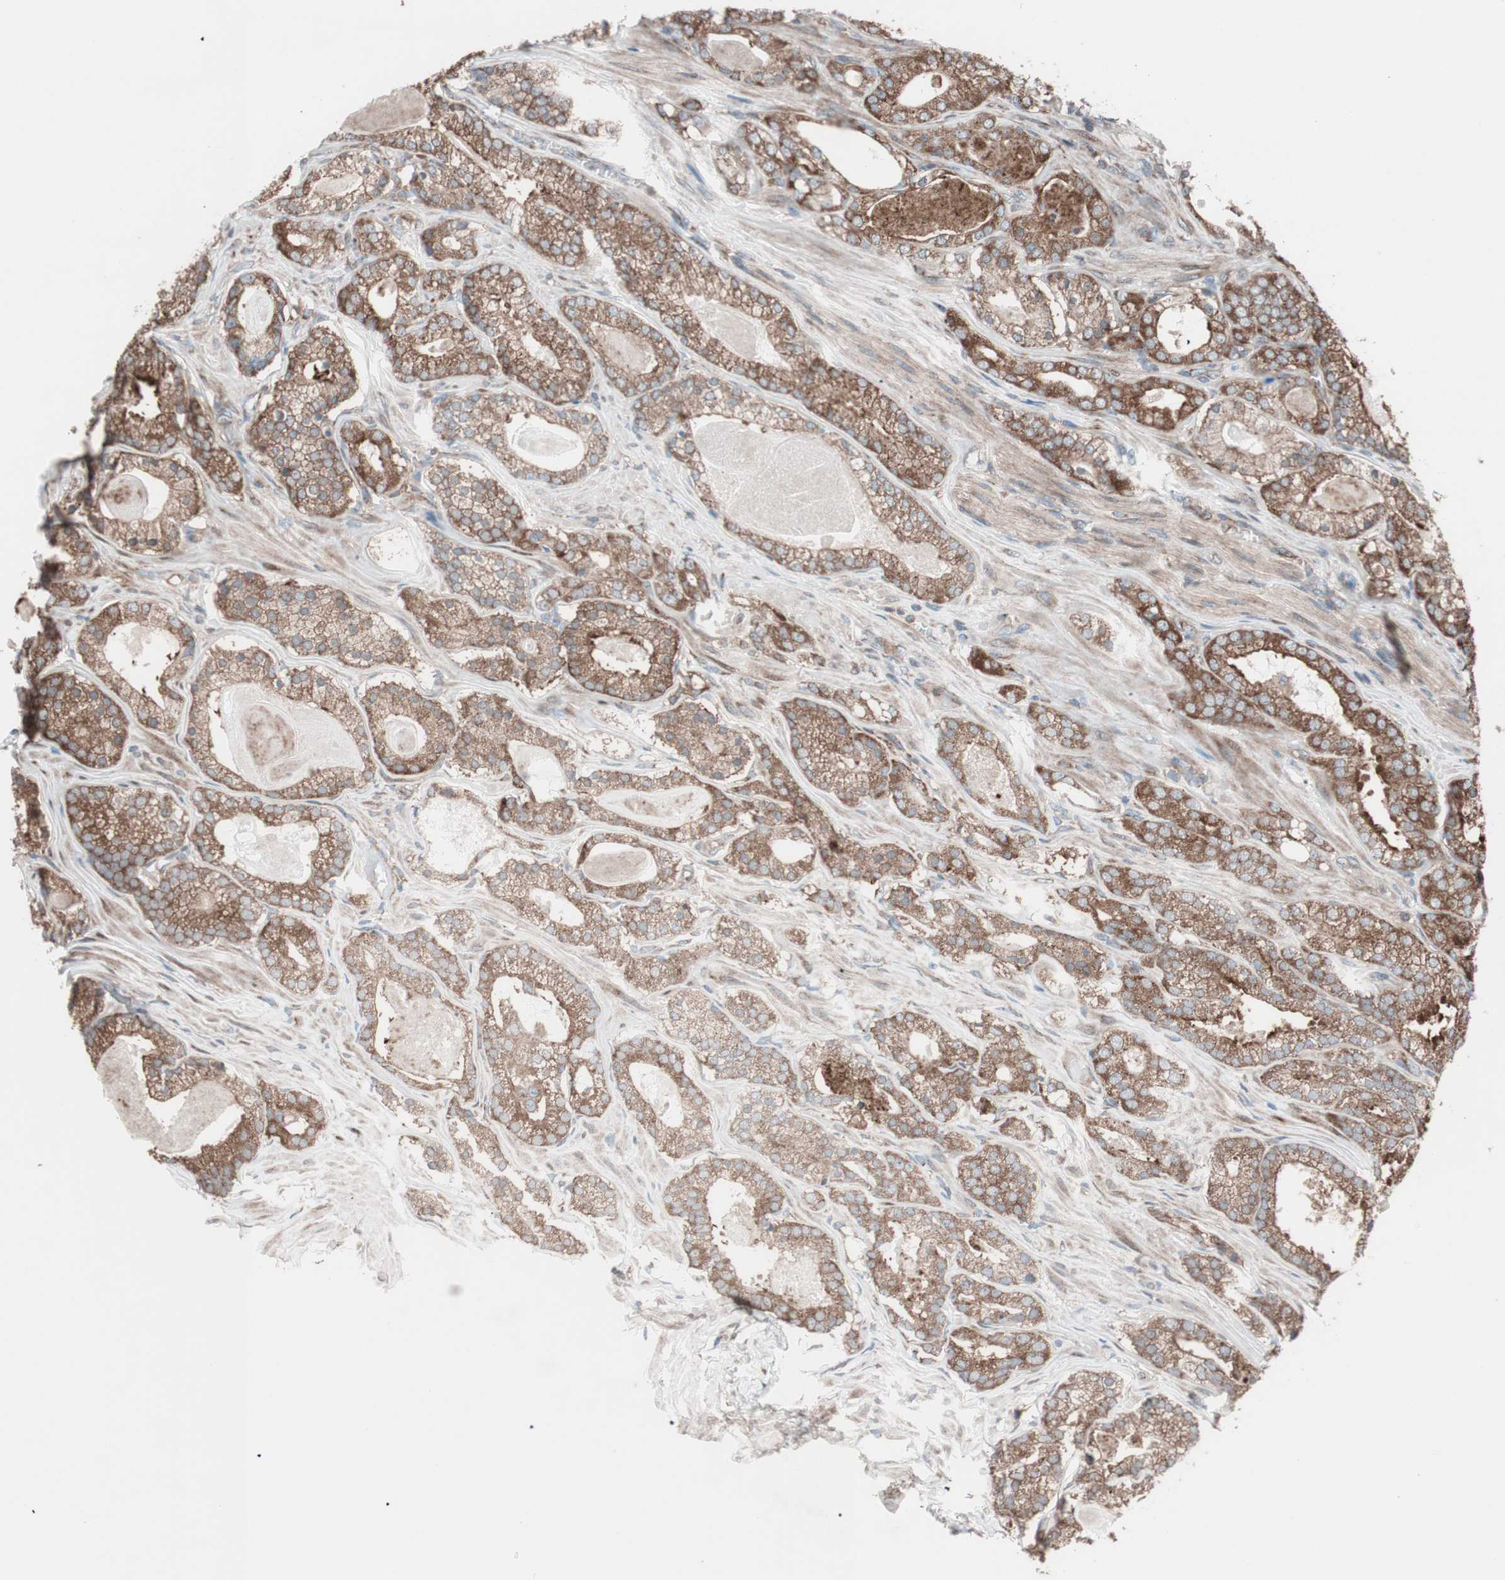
{"staining": {"intensity": "strong", "quantity": ">75%", "location": "cytoplasmic/membranous"}, "tissue": "prostate cancer", "cell_type": "Tumor cells", "image_type": "cancer", "snomed": [{"axis": "morphology", "description": "Adenocarcinoma, Low grade"}, {"axis": "topography", "description": "Prostate"}], "caption": "Immunohistochemical staining of human prostate low-grade adenocarcinoma displays strong cytoplasmic/membranous protein positivity in about >75% of tumor cells.", "gene": "SEC31A", "patient": {"sex": "male", "age": 59}}